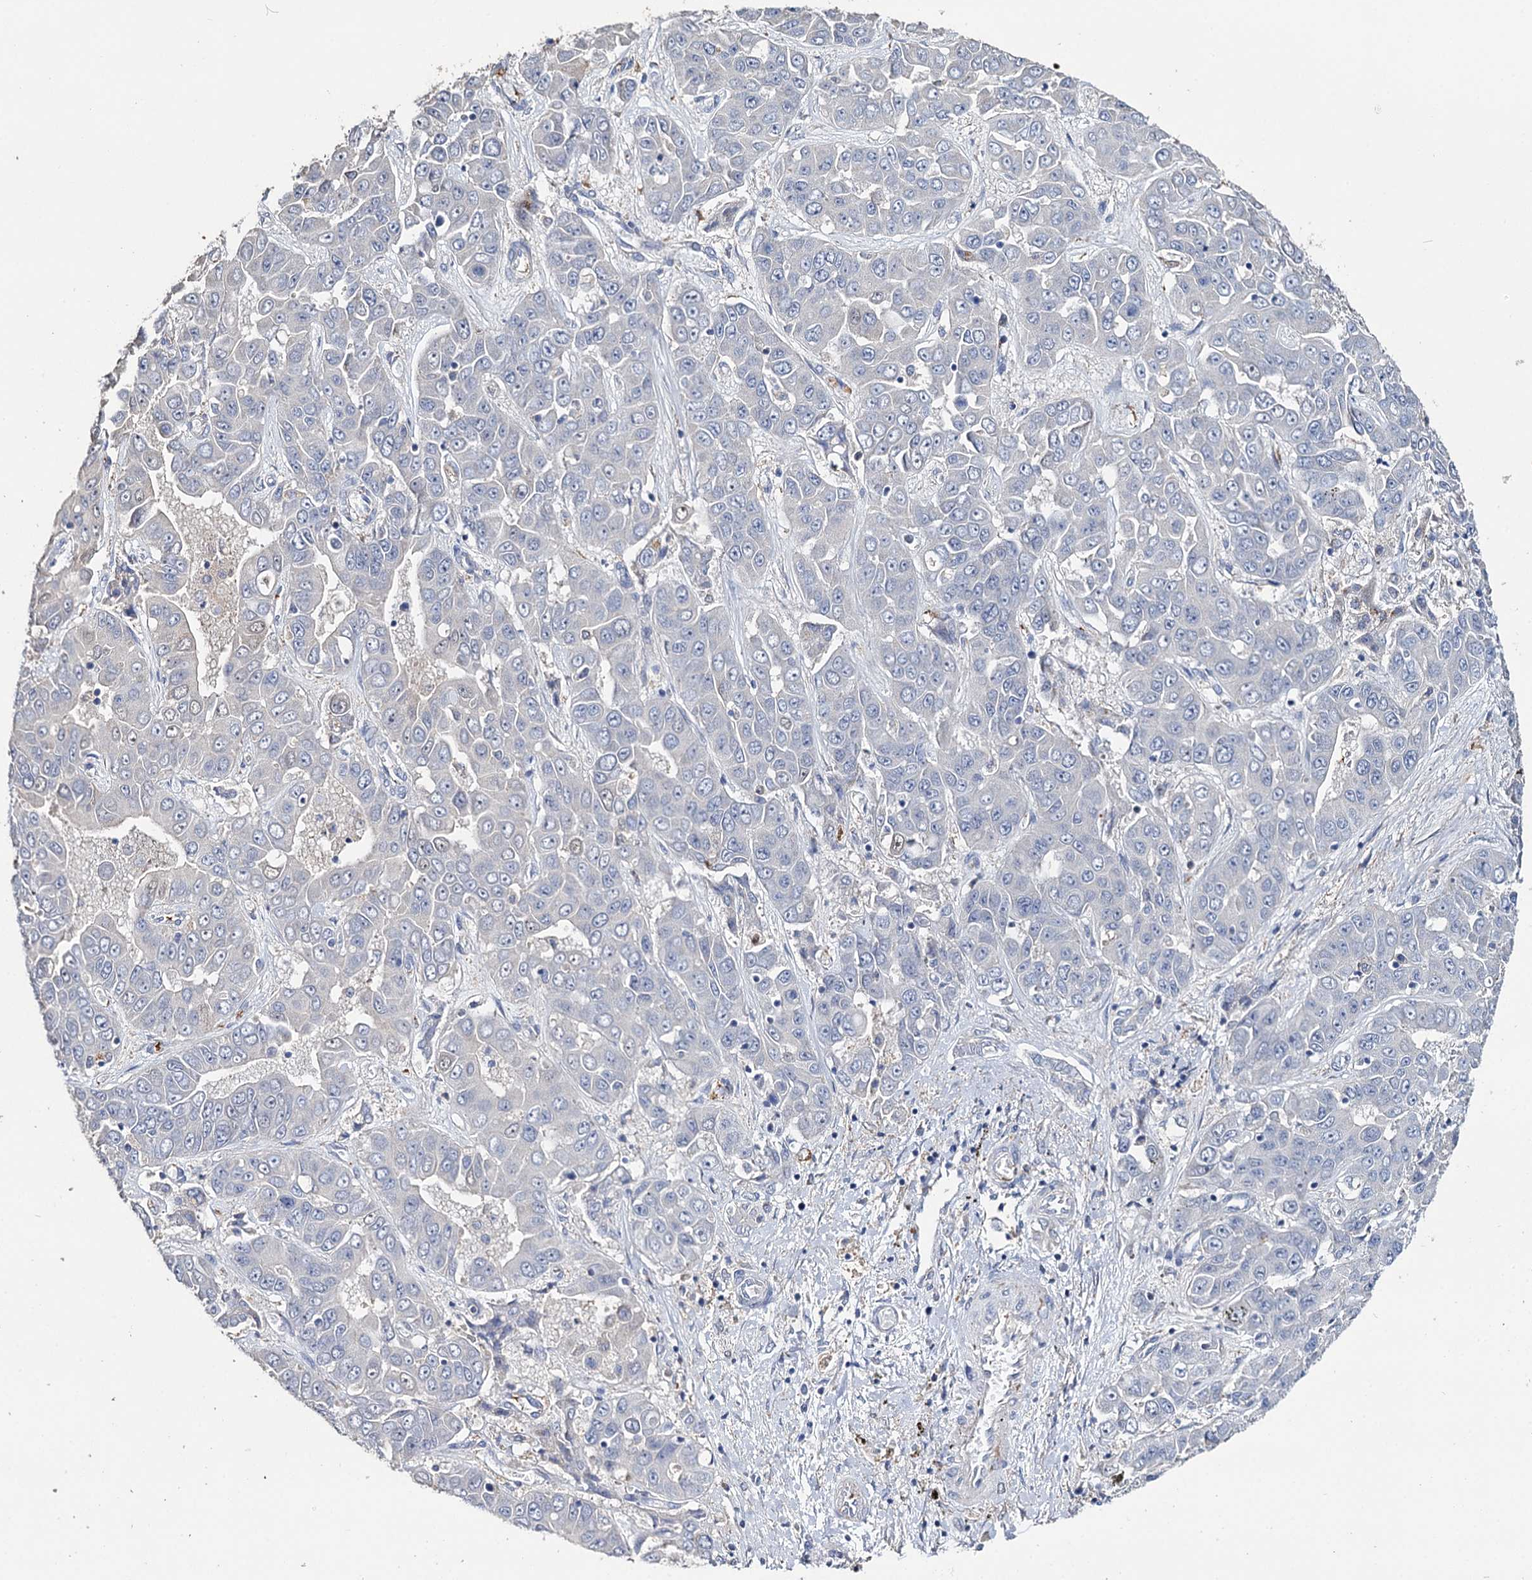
{"staining": {"intensity": "negative", "quantity": "none", "location": "none"}, "tissue": "liver cancer", "cell_type": "Tumor cells", "image_type": "cancer", "snomed": [{"axis": "morphology", "description": "Cholangiocarcinoma"}, {"axis": "topography", "description": "Liver"}], "caption": "Immunohistochemistry (IHC) micrograph of cholangiocarcinoma (liver) stained for a protein (brown), which exhibits no positivity in tumor cells.", "gene": "DNAH6", "patient": {"sex": "female", "age": 52}}